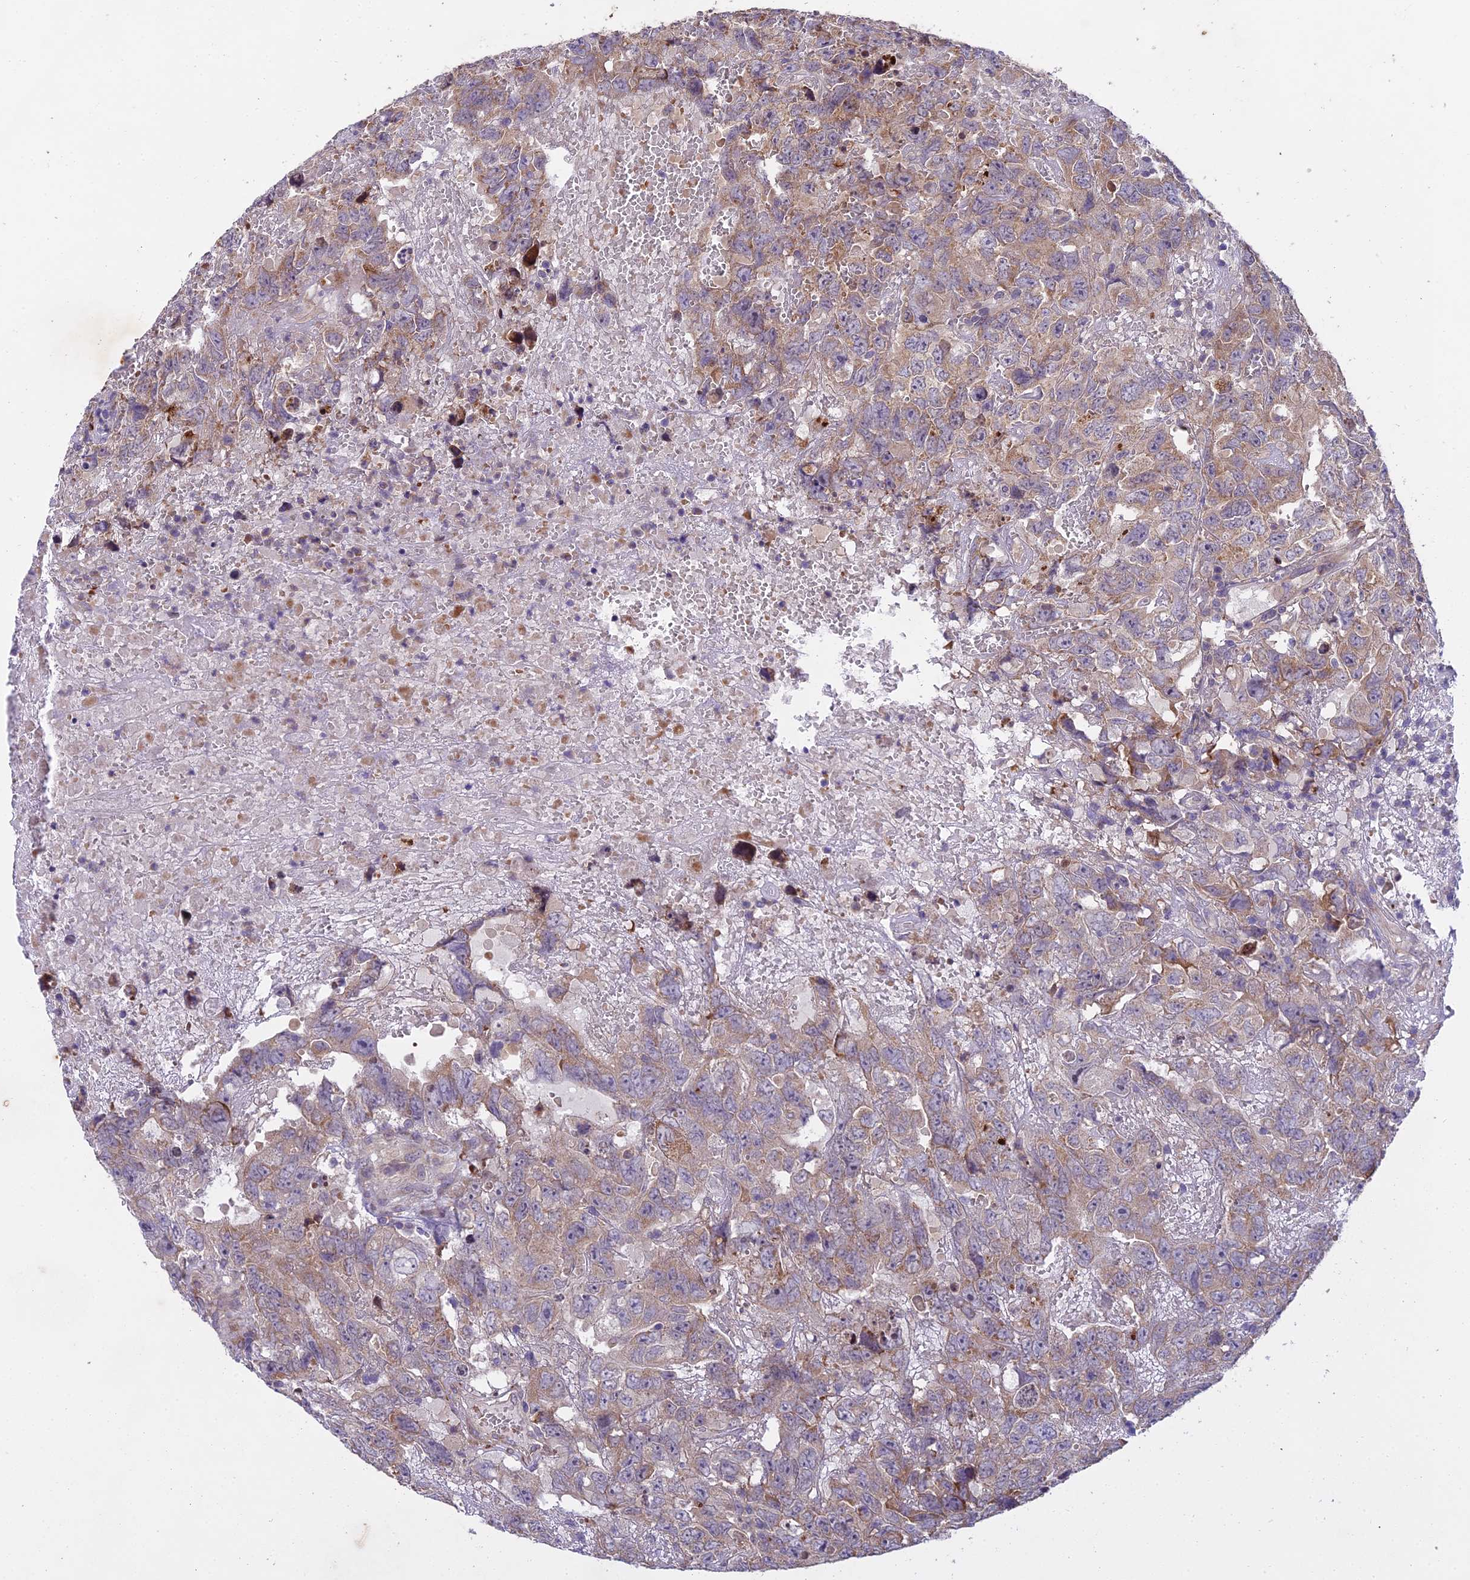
{"staining": {"intensity": "weak", "quantity": "25%-75%", "location": "cytoplasmic/membranous"}, "tissue": "testis cancer", "cell_type": "Tumor cells", "image_type": "cancer", "snomed": [{"axis": "morphology", "description": "Carcinoma, Embryonal, NOS"}, {"axis": "topography", "description": "Testis"}], "caption": "Tumor cells display weak cytoplasmic/membranous staining in about 25%-75% of cells in testis cancer. The protein of interest is shown in brown color, while the nuclei are stained blue.", "gene": "CENPL", "patient": {"sex": "male", "age": 45}}